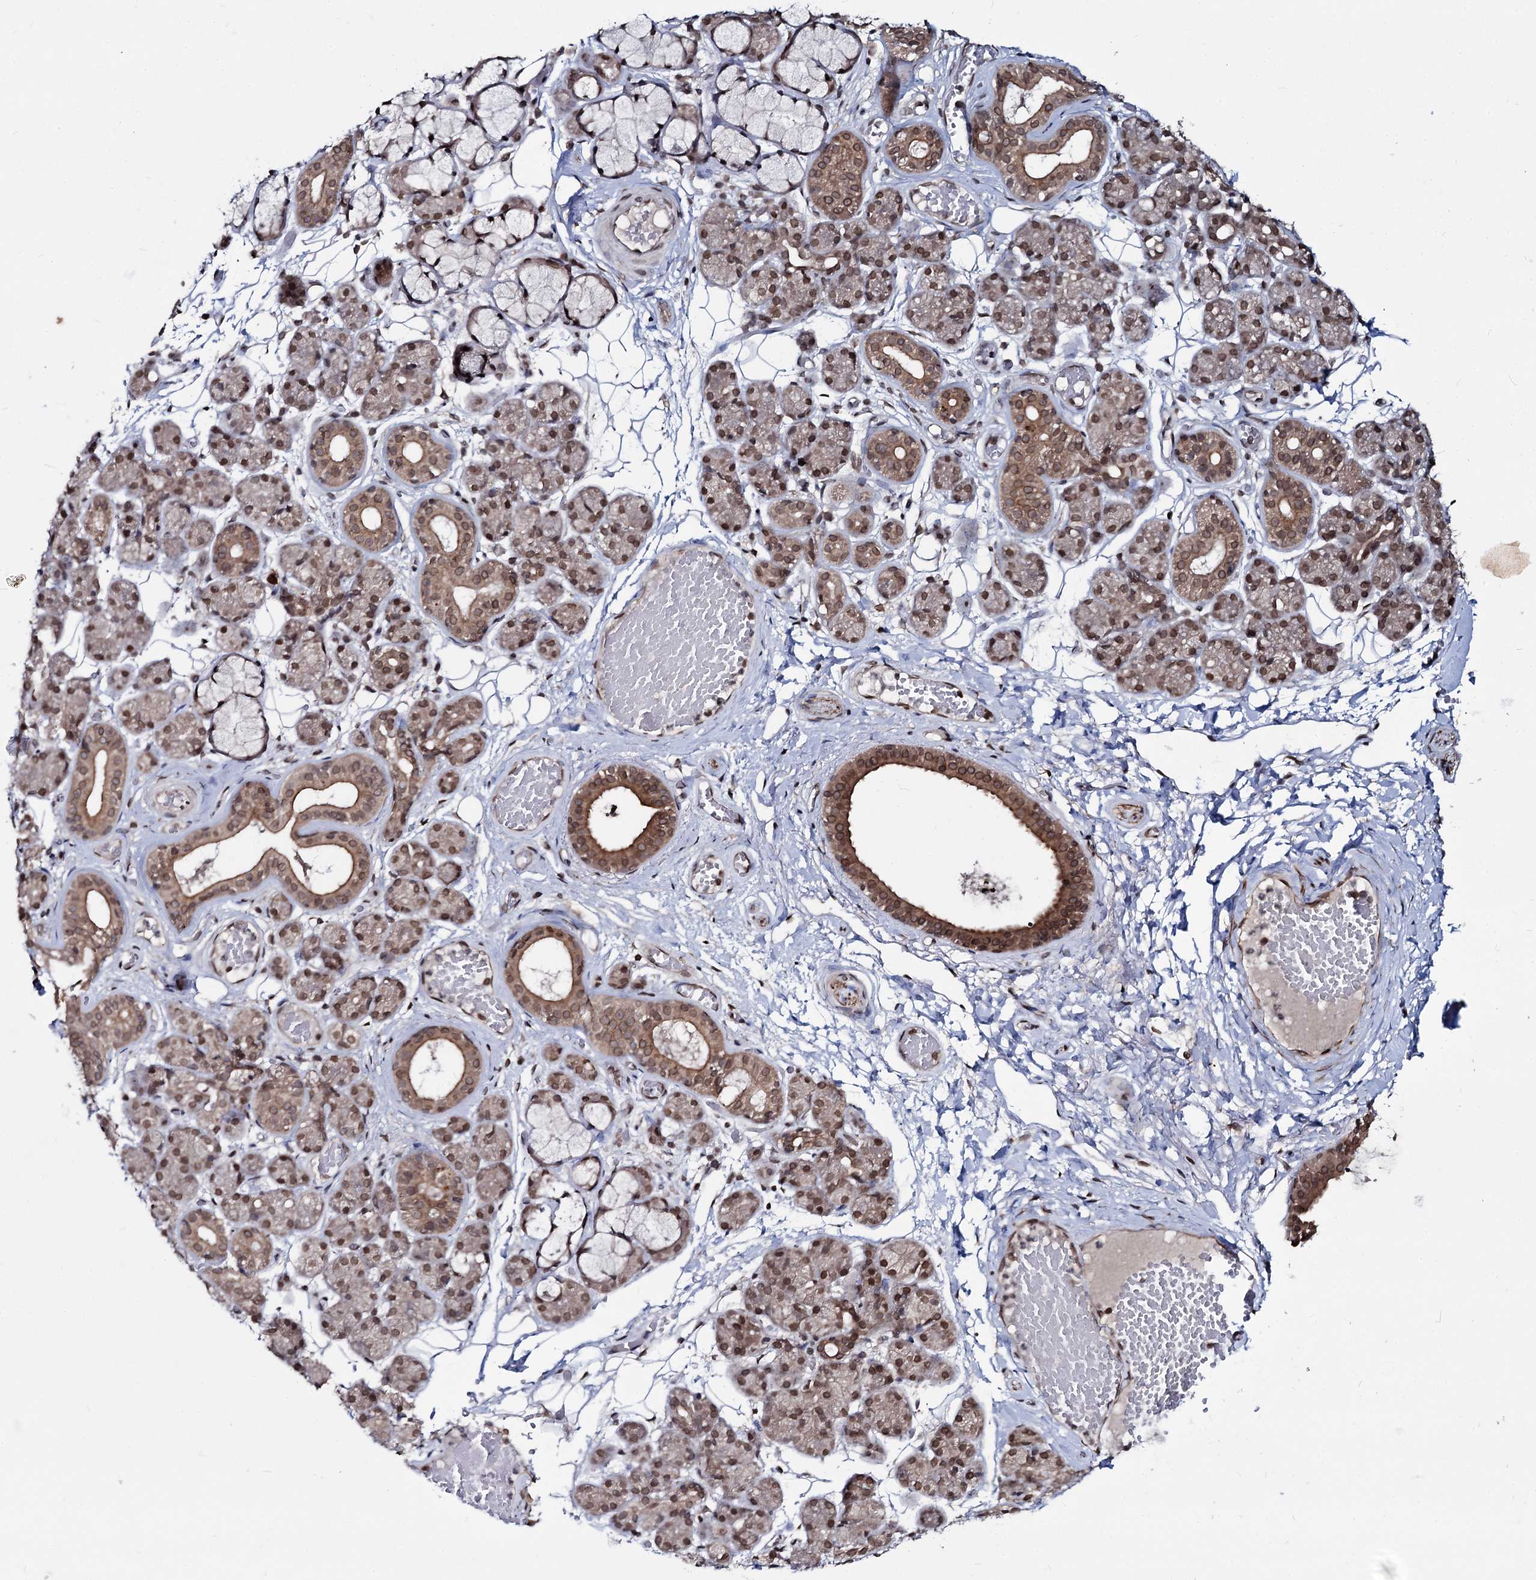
{"staining": {"intensity": "moderate", "quantity": ">75%", "location": "cytoplasmic/membranous,nuclear"}, "tissue": "salivary gland", "cell_type": "Glandular cells", "image_type": "normal", "snomed": [{"axis": "morphology", "description": "Normal tissue, NOS"}, {"axis": "topography", "description": "Salivary gland"}], "caption": "Glandular cells demonstrate medium levels of moderate cytoplasmic/membranous,nuclear staining in about >75% of cells in unremarkable salivary gland.", "gene": "RNF6", "patient": {"sex": "male", "age": 63}}